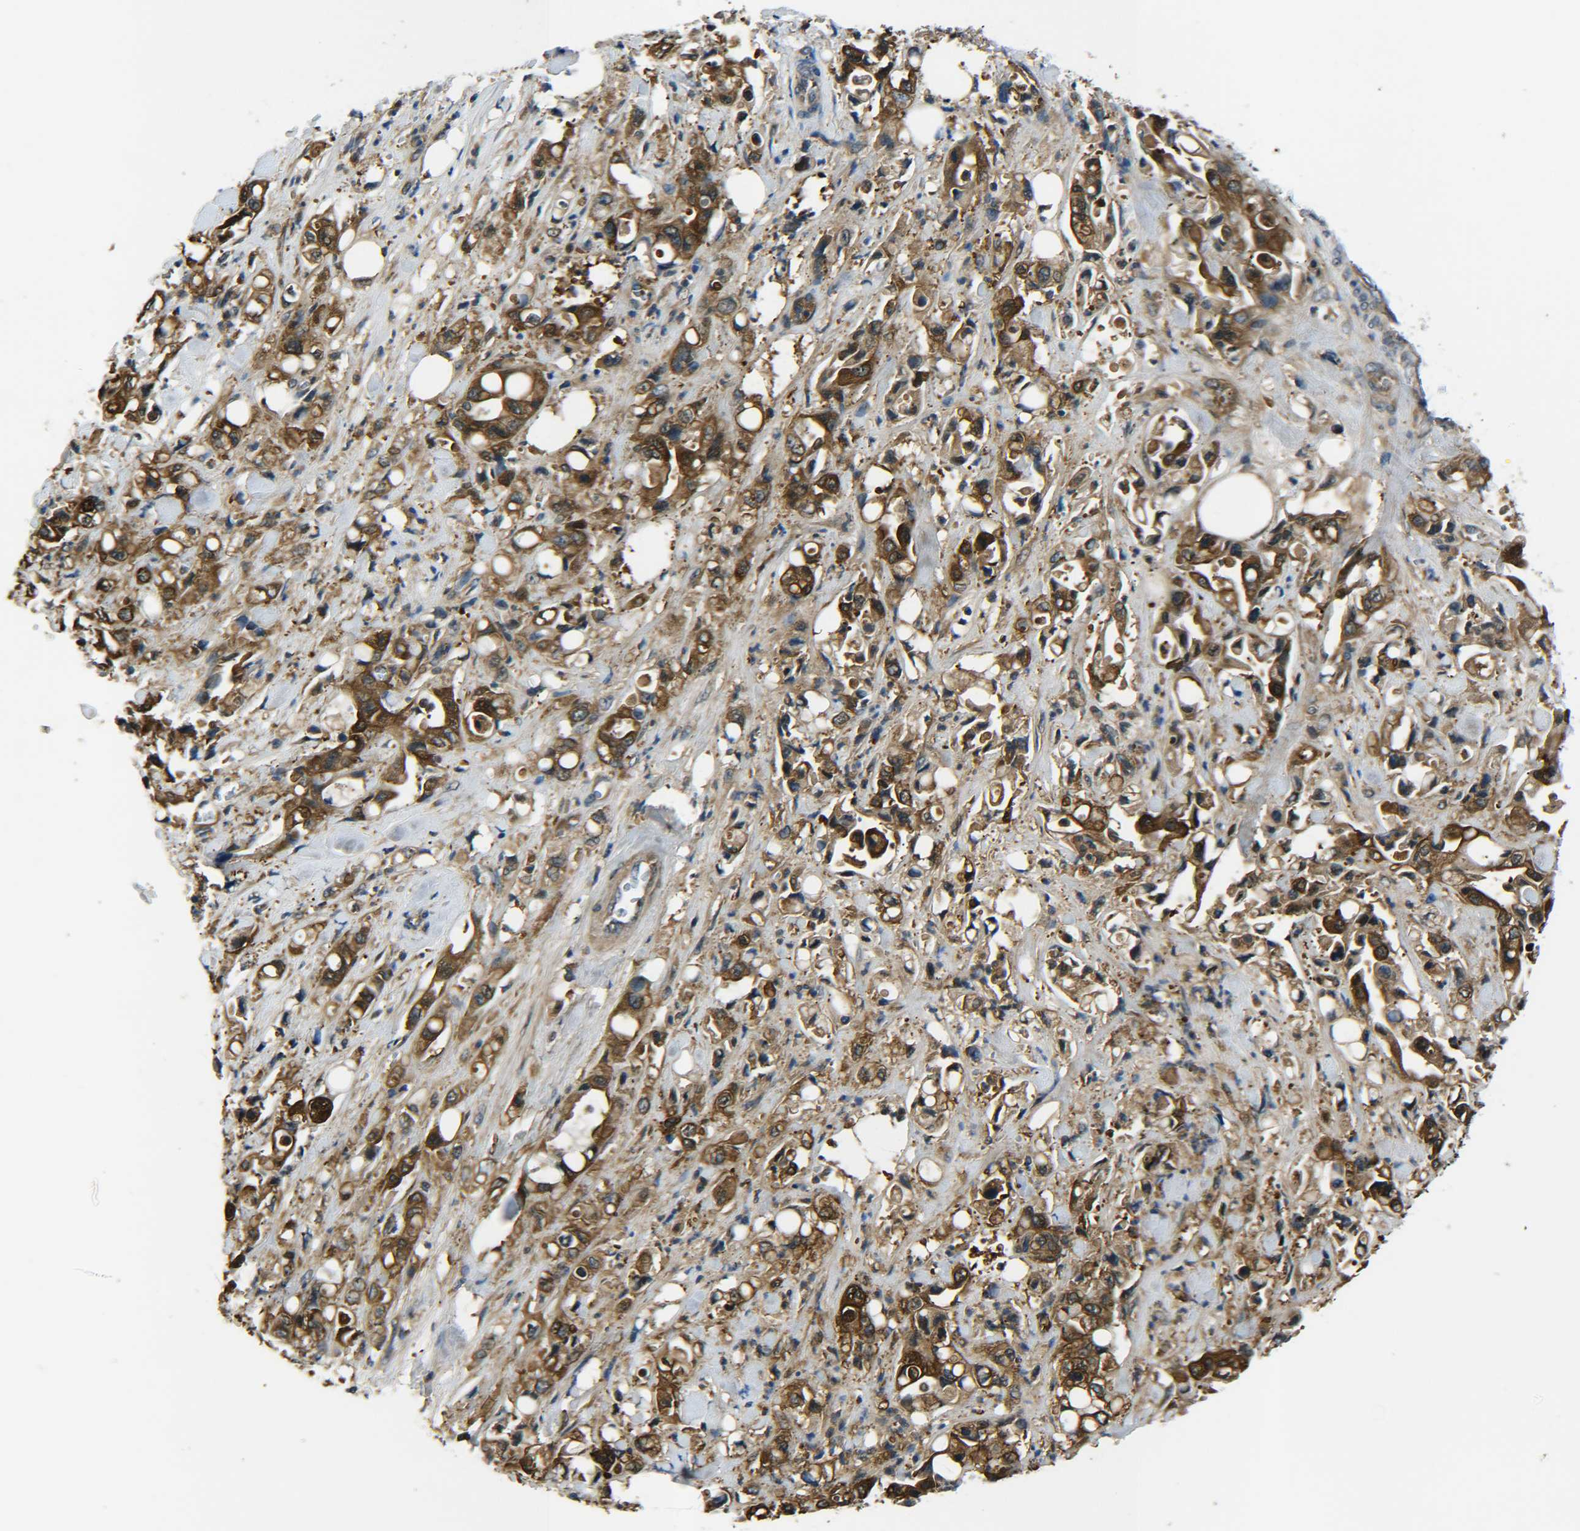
{"staining": {"intensity": "strong", "quantity": ">75%", "location": "cytoplasmic/membranous"}, "tissue": "pancreatic cancer", "cell_type": "Tumor cells", "image_type": "cancer", "snomed": [{"axis": "morphology", "description": "Adenocarcinoma, NOS"}, {"axis": "topography", "description": "Pancreas"}], "caption": "Immunohistochemistry (IHC) (DAB (3,3'-diaminobenzidine)) staining of human adenocarcinoma (pancreatic) displays strong cytoplasmic/membranous protein expression in about >75% of tumor cells. Nuclei are stained in blue.", "gene": "PREB", "patient": {"sex": "male", "age": 70}}